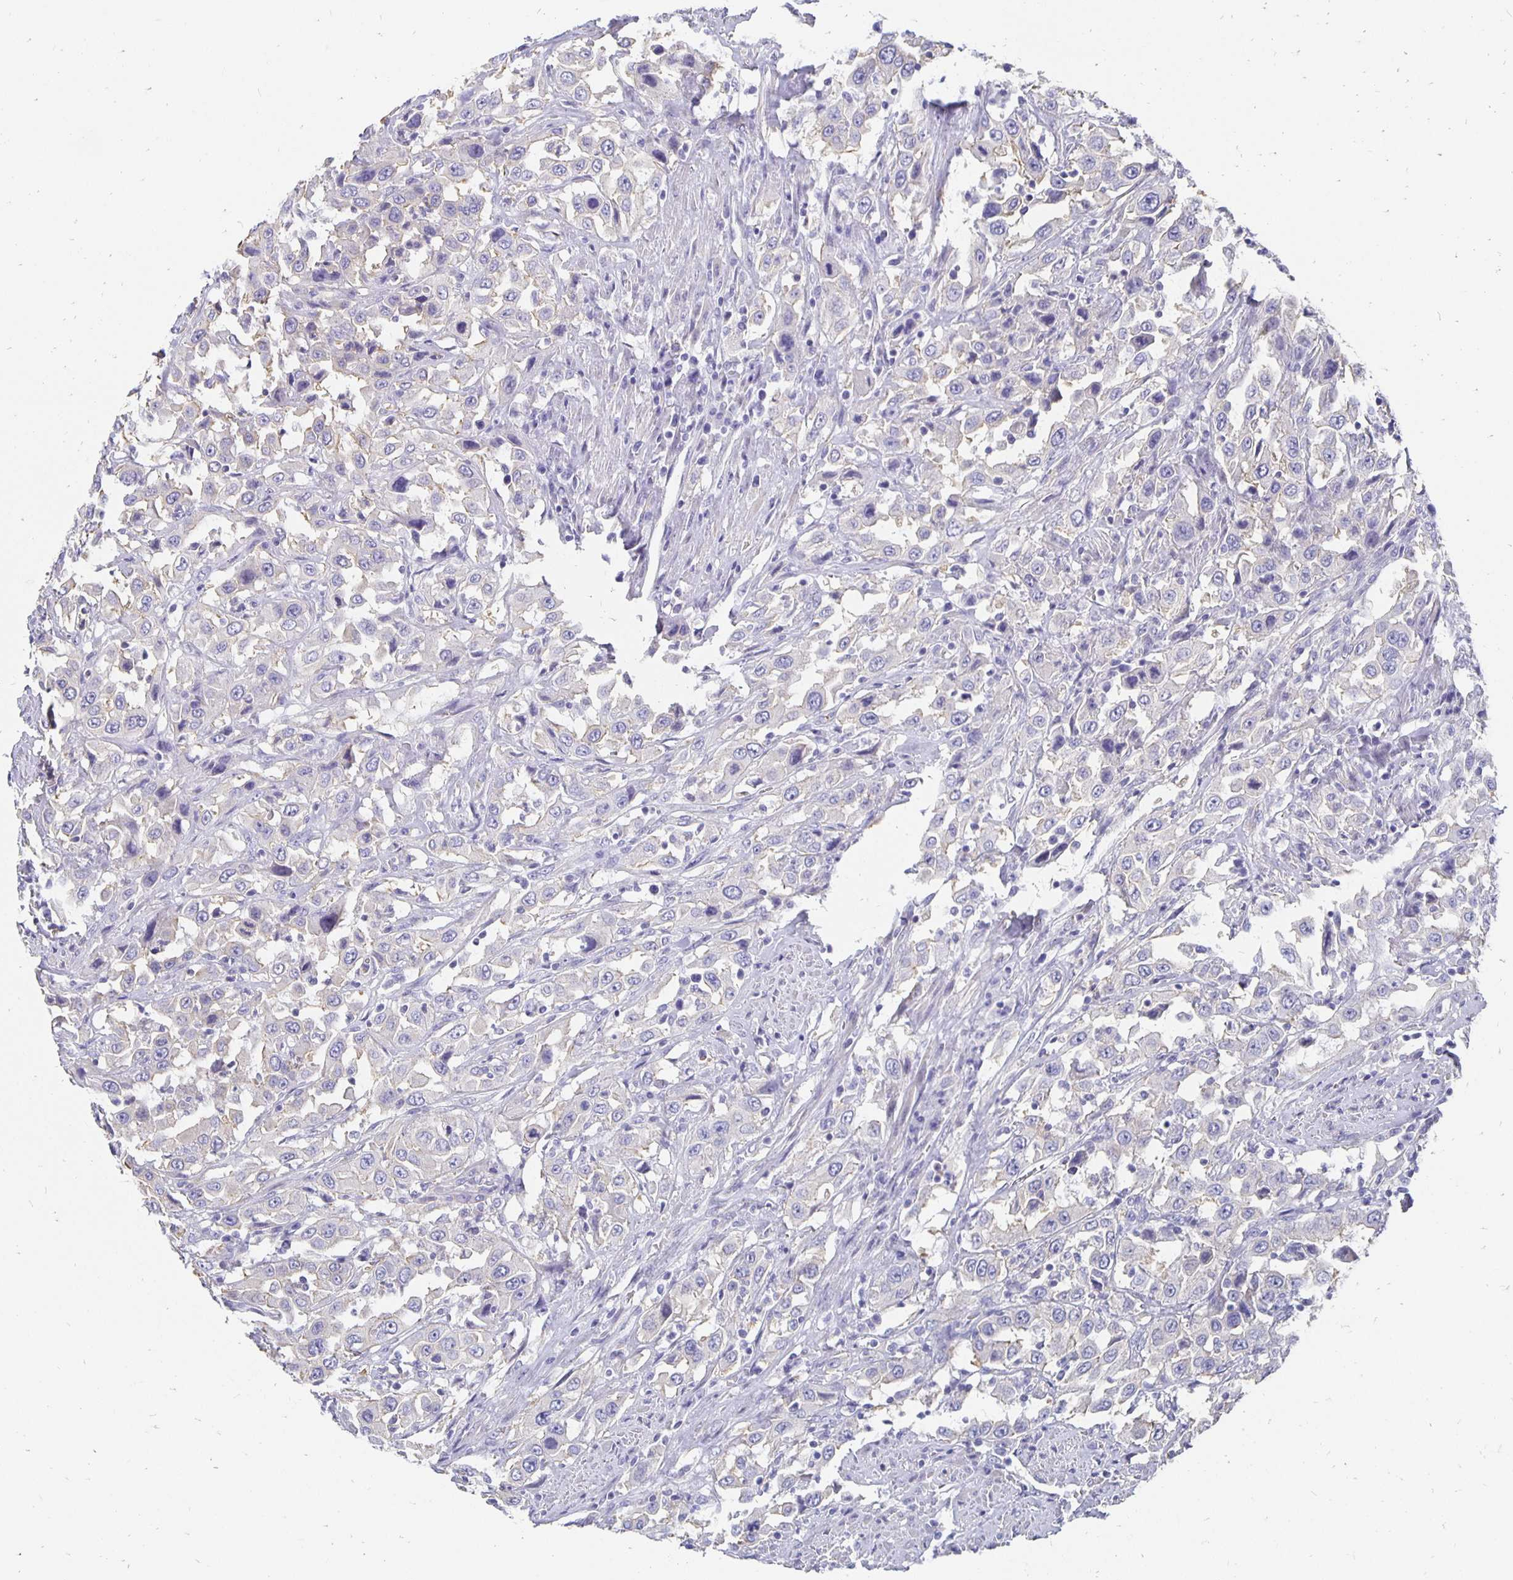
{"staining": {"intensity": "negative", "quantity": "none", "location": "none"}, "tissue": "urothelial cancer", "cell_type": "Tumor cells", "image_type": "cancer", "snomed": [{"axis": "morphology", "description": "Urothelial carcinoma, High grade"}, {"axis": "topography", "description": "Urinary bladder"}], "caption": "High-grade urothelial carcinoma was stained to show a protein in brown. There is no significant staining in tumor cells. (DAB (3,3'-diaminobenzidine) immunohistochemistry visualized using brightfield microscopy, high magnification).", "gene": "APOB", "patient": {"sex": "male", "age": 61}}